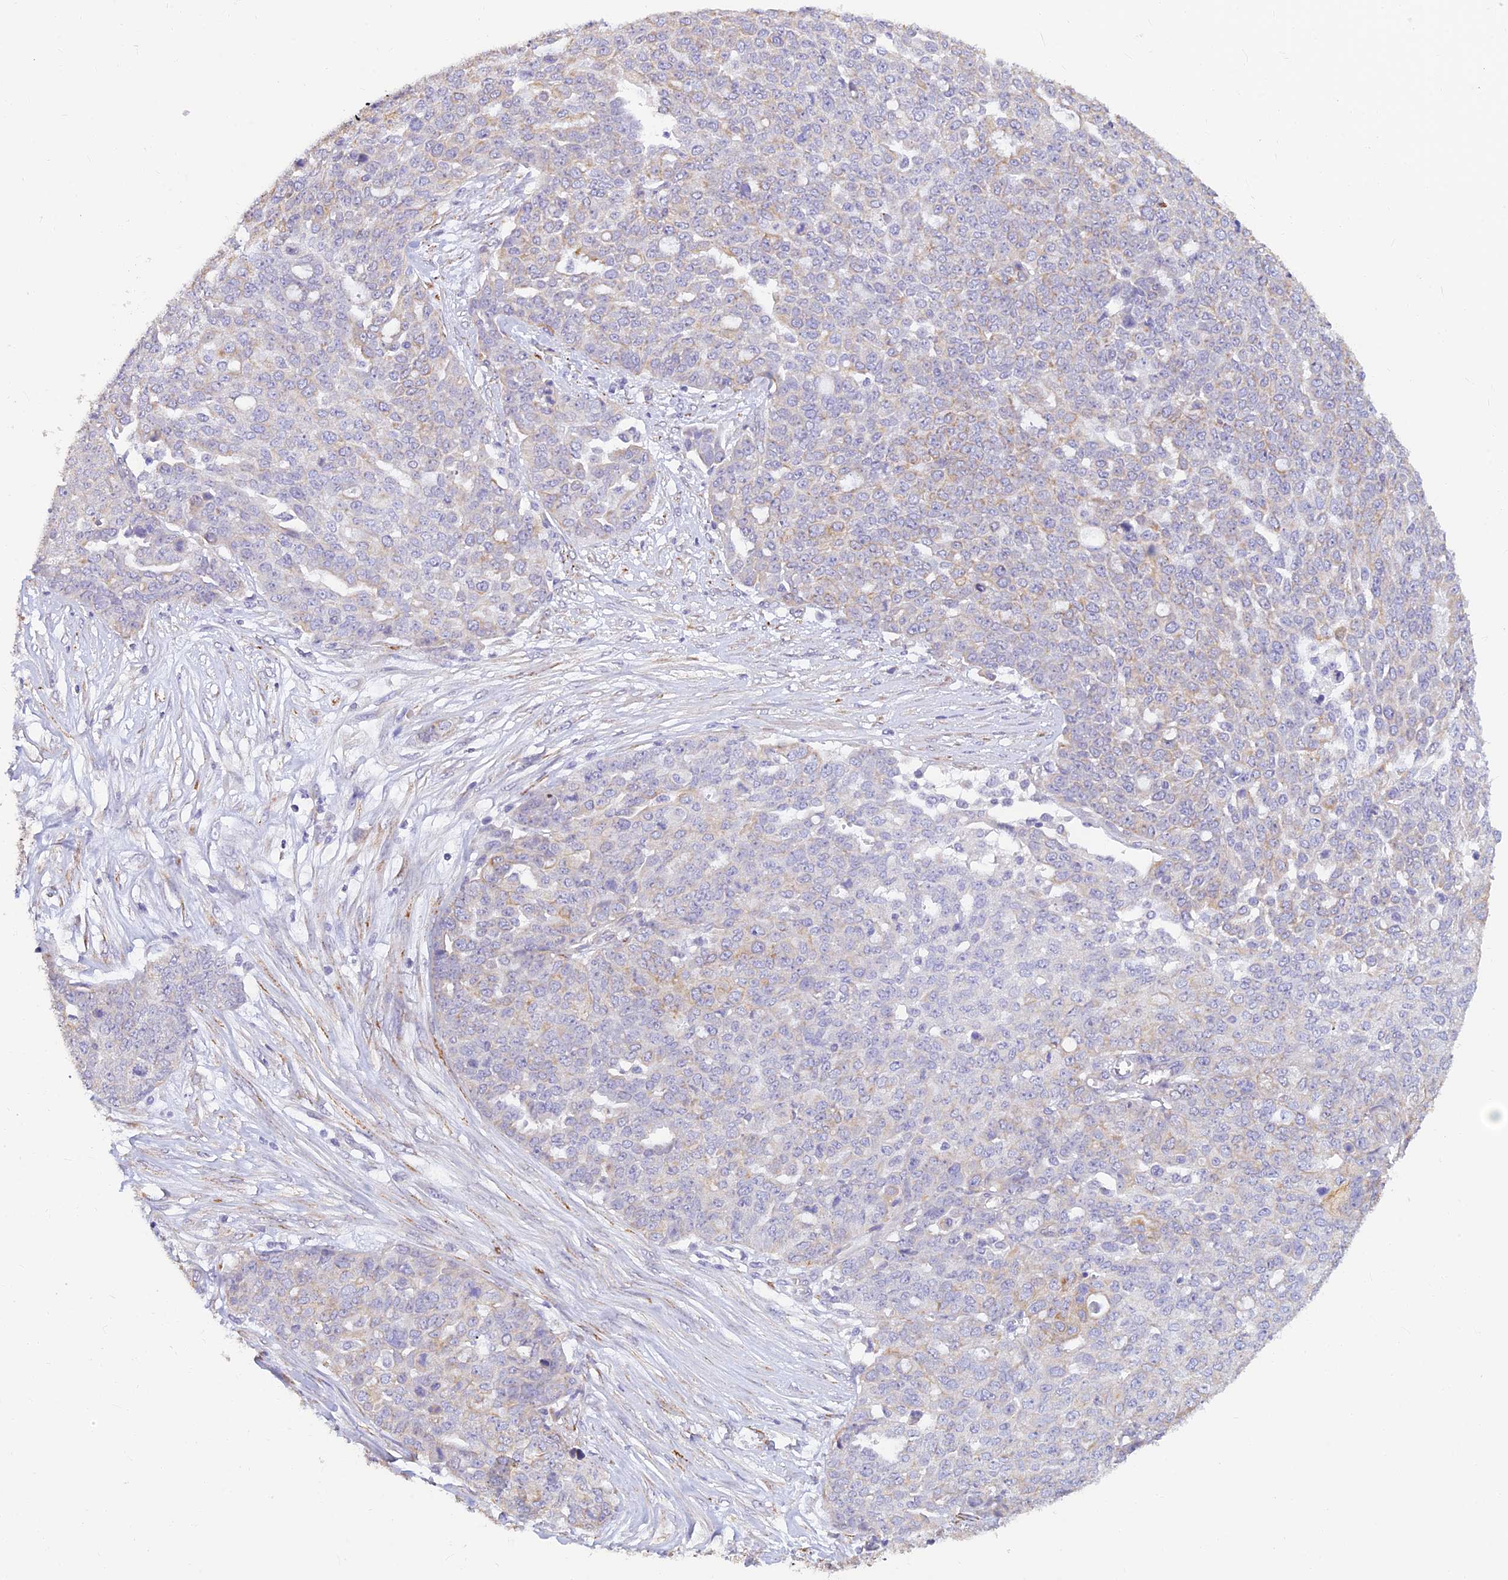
{"staining": {"intensity": "negative", "quantity": "none", "location": "none"}, "tissue": "ovarian cancer", "cell_type": "Tumor cells", "image_type": "cancer", "snomed": [{"axis": "morphology", "description": "Cystadenocarcinoma, serous, NOS"}, {"axis": "topography", "description": "Soft tissue"}, {"axis": "topography", "description": "Ovary"}], "caption": "Immunohistochemistry (IHC) of ovarian cancer (serous cystadenocarcinoma) demonstrates no expression in tumor cells.", "gene": "ALDH1L2", "patient": {"sex": "female", "age": 57}}